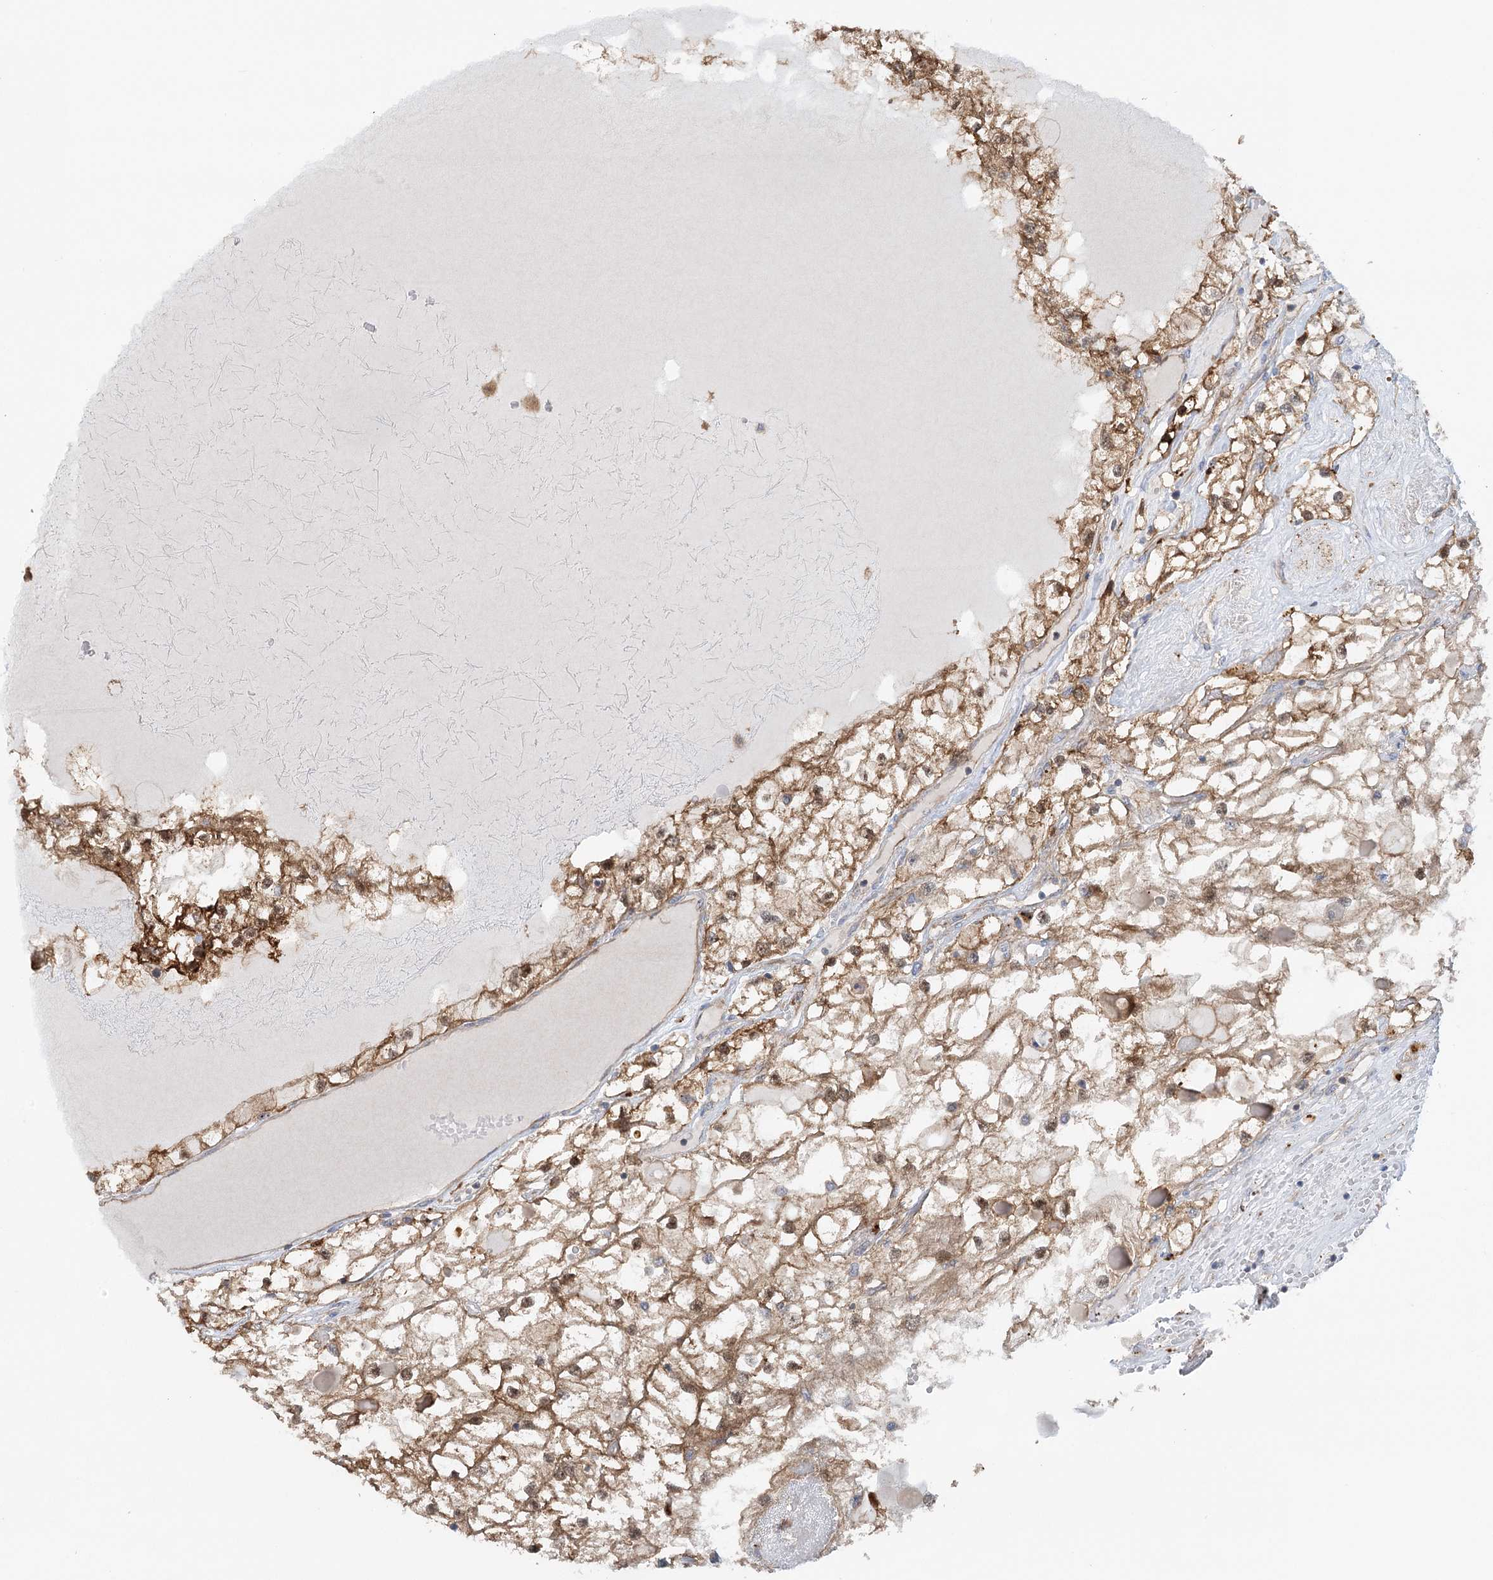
{"staining": {"intensity": "moderate", "quantity": ">75%", "location": "cytoplasmic/membranous,nuclear"}, "tissue": "renal cancer", "cell_type": "Tumor cells", "image_type": "cancer", "snomed": [{"axis": "morphology", "description": "Adenocarcinoma, NOS"}, {"axis": "topography", "description": "Kidney"}], "caption": "Adenocarcinoma (renal) stained with DAB immunohistochemistry (IHC) shows medium levels of moderate cytoplasmic/membranous and nuclear expression in approximately >75% of tumor cells.", "gene": "GBE1", "patient": {"sex": "male", "age": 68}}